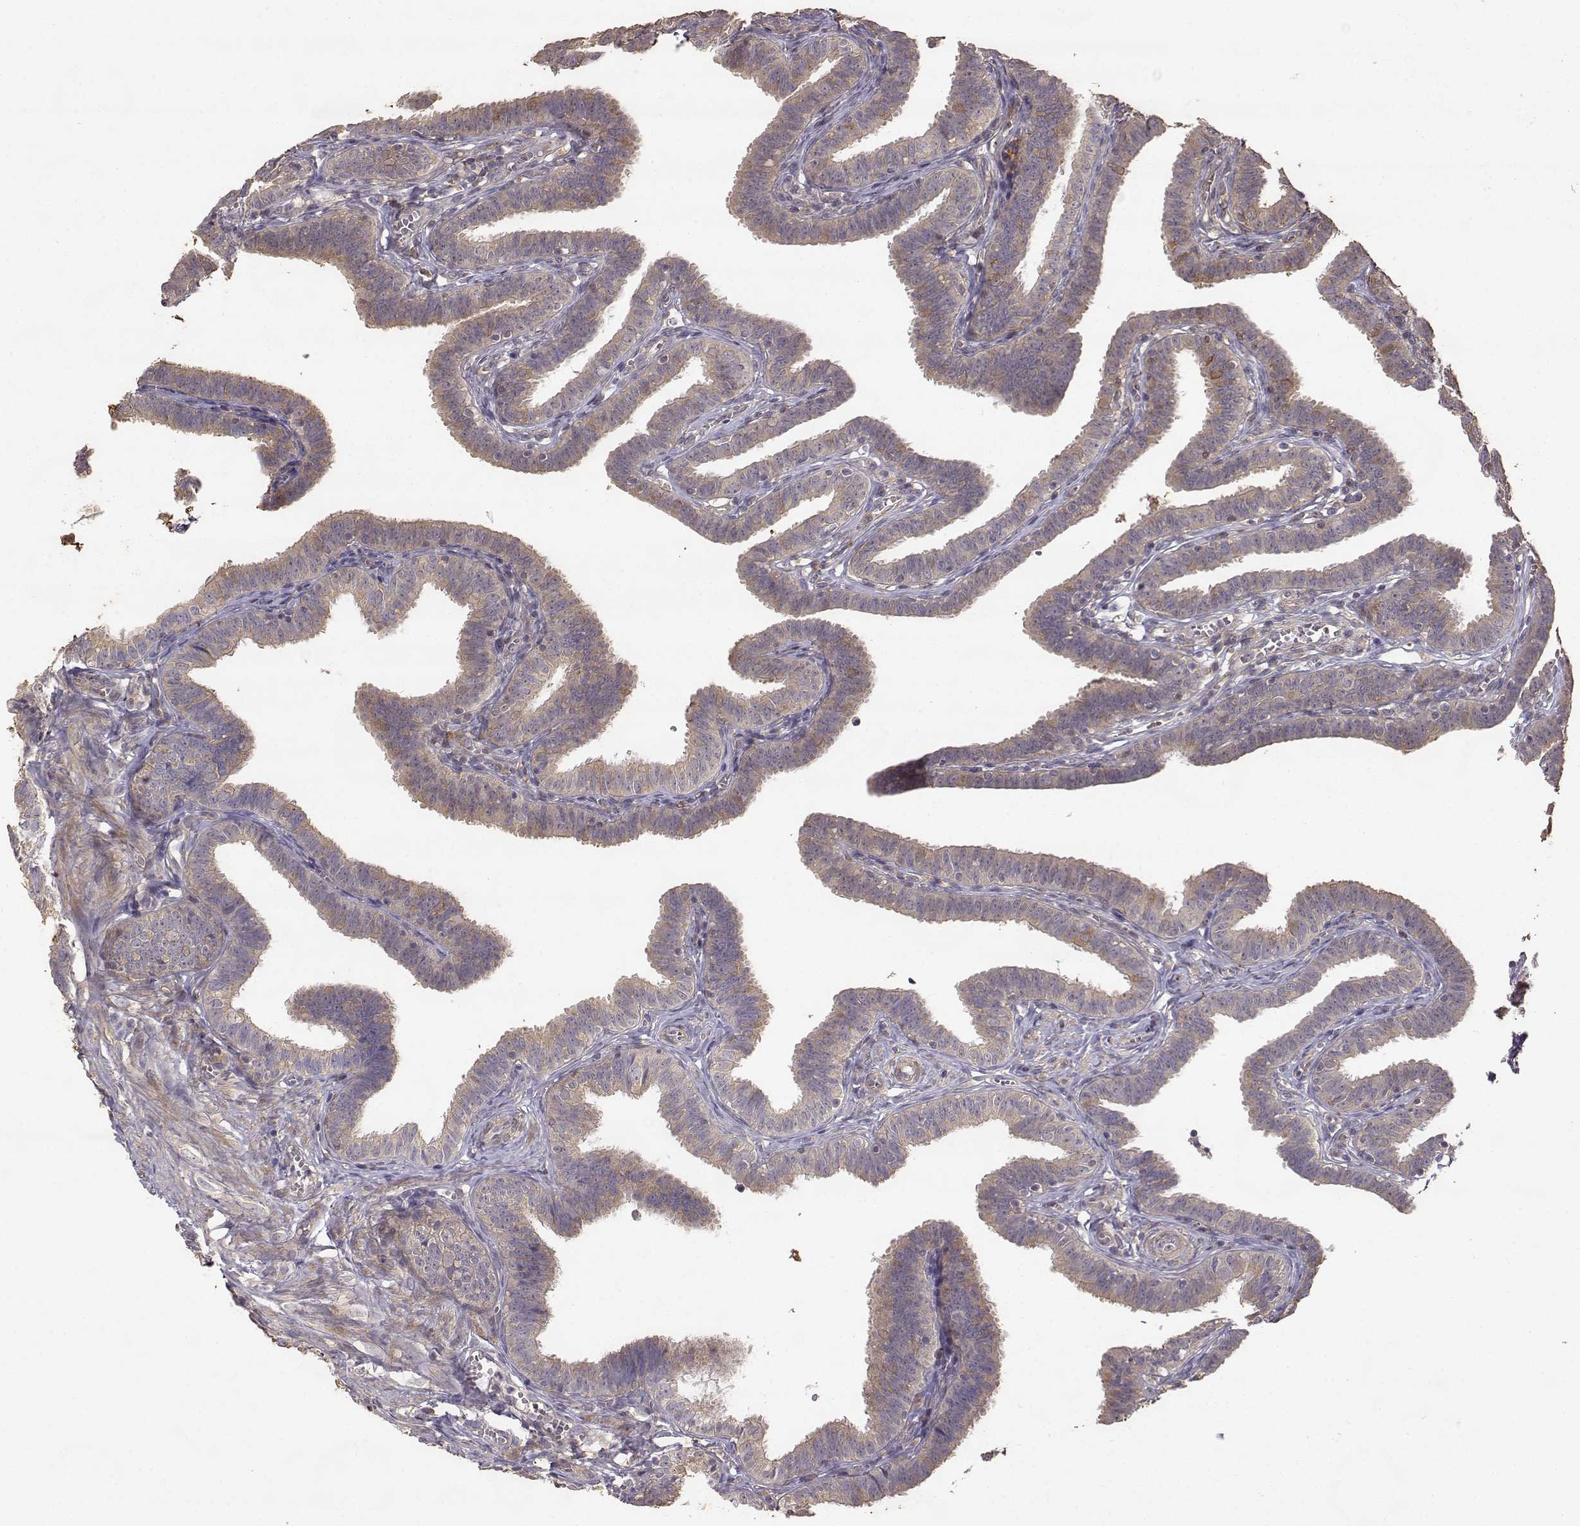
{"staining": {"intensity": "weak", "quantity": ">75%", "location": "cytoplasmic/membranous"}, "tissue": "fallopian tube", "cell_type": "Glandular cells", "image_type": "normal", "snomed": [{"axis": "morphology", "description": "Normal tissue, NOS"}, {"axis": "topography", "description": "Fallopian tube"}], "caption": "Weak cytoplasmic/membranous protein positivity is identified in about >75% of glandular cells in fallopian tube. (IHC, brightfield microscopy, high magnification).", "gene": "CRIM1", "patient": {"sex": "female", "age": 25}}